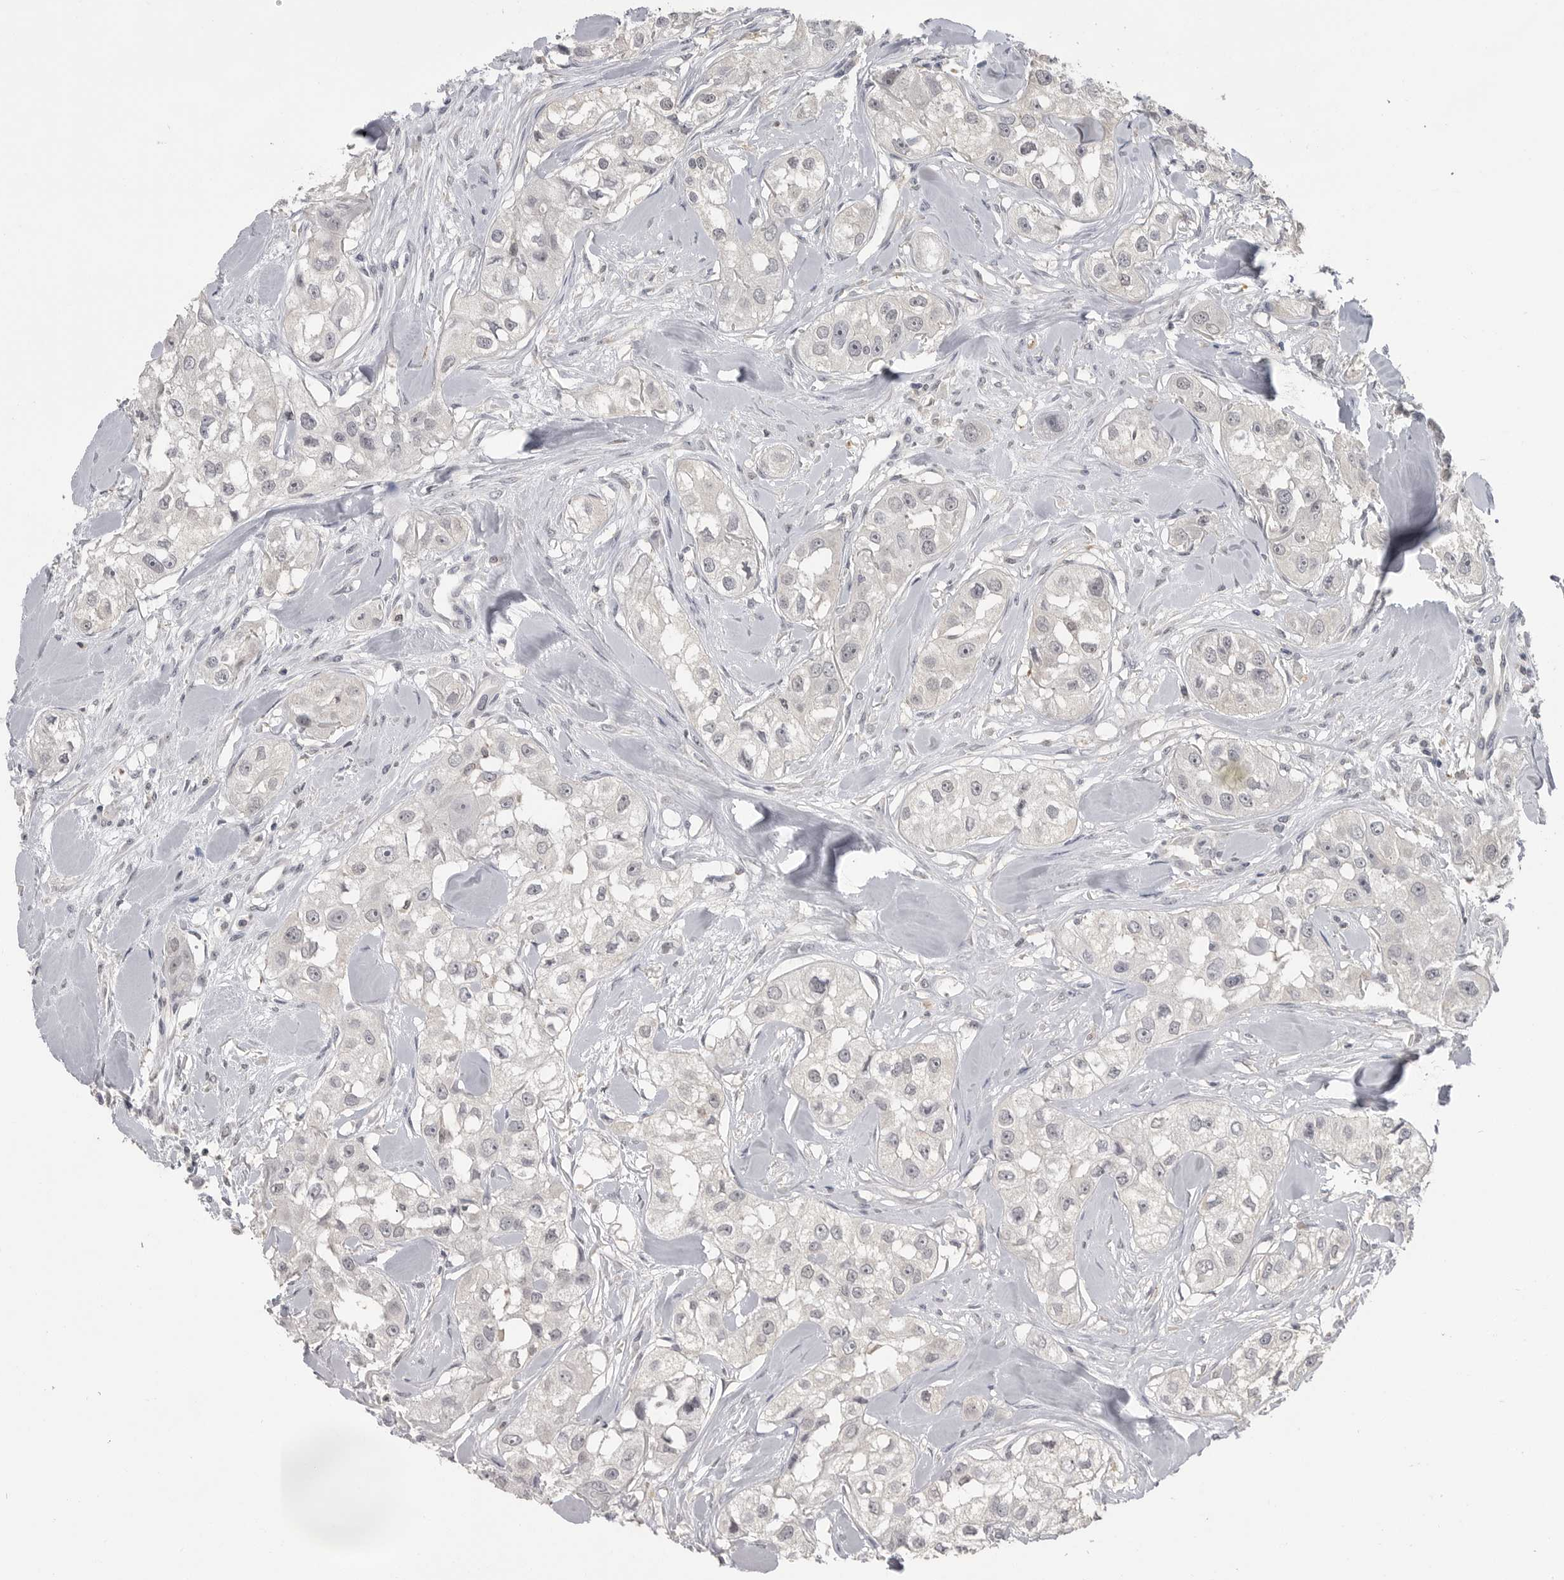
{"staining": {"intensity": "negative", "quantity": "none", "location": "none"}, "tissue": "head and neck cancer", "cell_type": "Tumor cells", "image_type": "cancer", "snomed": [{"axis": "morphology", "description": "Normal tissue, NOS"}, {"axis": "morphology", "description": "Squamous cell carcinoma, NOS"}, {"axis": "topography", "description": "Skeletal muscle"}, {"axis": "topography", "description": "Head-Neck"}], "caption": "Immunohistochemistry (IHC) micrograph of human head and neck squamous cell carcinoma stained for a protein (brown), which shows no staining in tumor cells.", "gene": "PLEKHF1", "patient": {"sex": "male", "age": 51}}